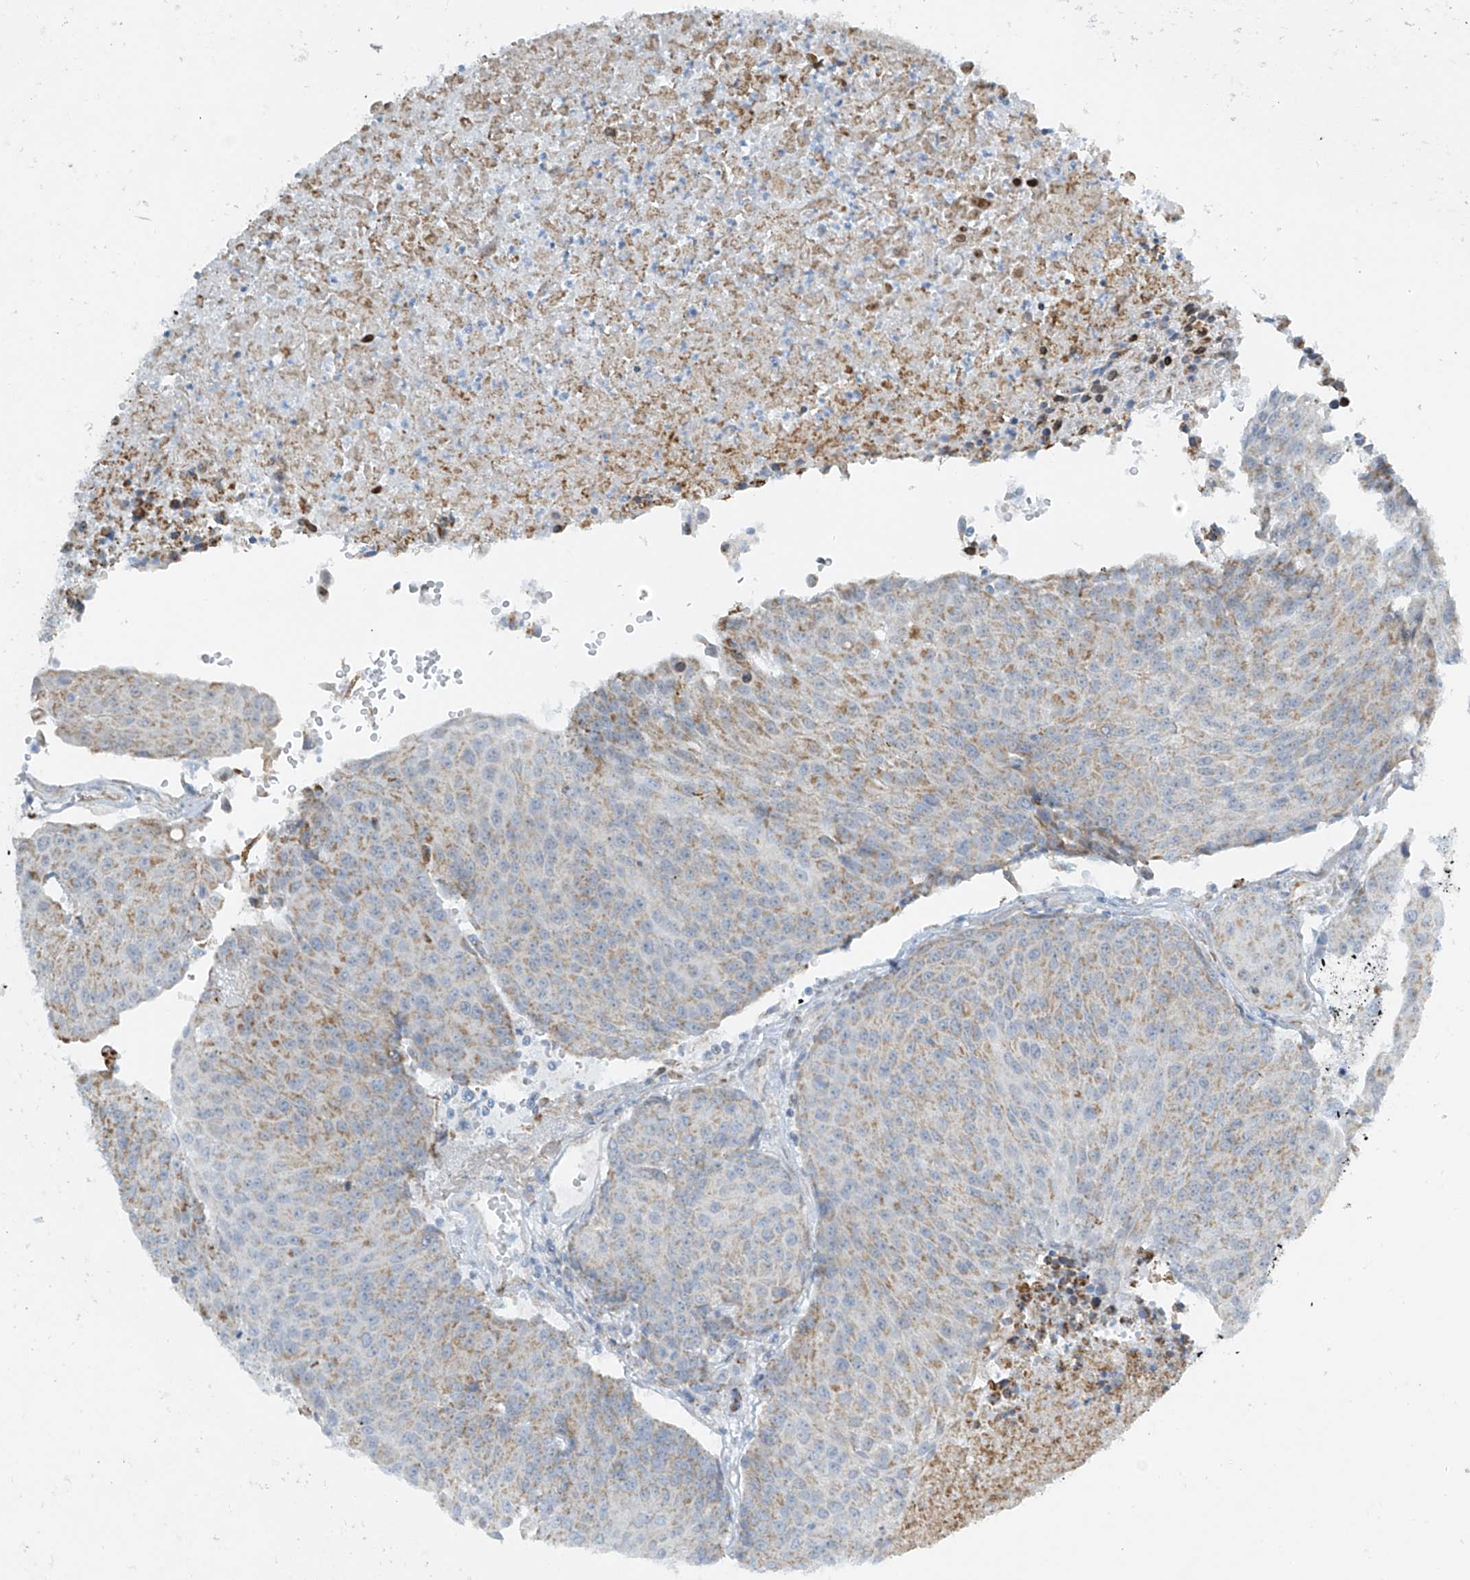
{"staining": {"intensity": "moderate", "quantity": "<25%", "location": "cytoplasmic/membranous"}, "tissue": "urothelial cancer", "cell_type": "Tumor cells", "image_type": "cancer", "snomed": [{"axis": "morphology", "description": "Urothelial carcinoma, High grade"}, {"axis": "topography", "description": "Urinary bladder"}], "caption": "This histopathology image displays IHC staining of human urothelial carcinoma (high-grade), with low moderate cytoplasmic/membranous expression in approximately <25% of tumor cells.", "gene": "SMDT1", "patient": {"sex": "female", "age": 85}}